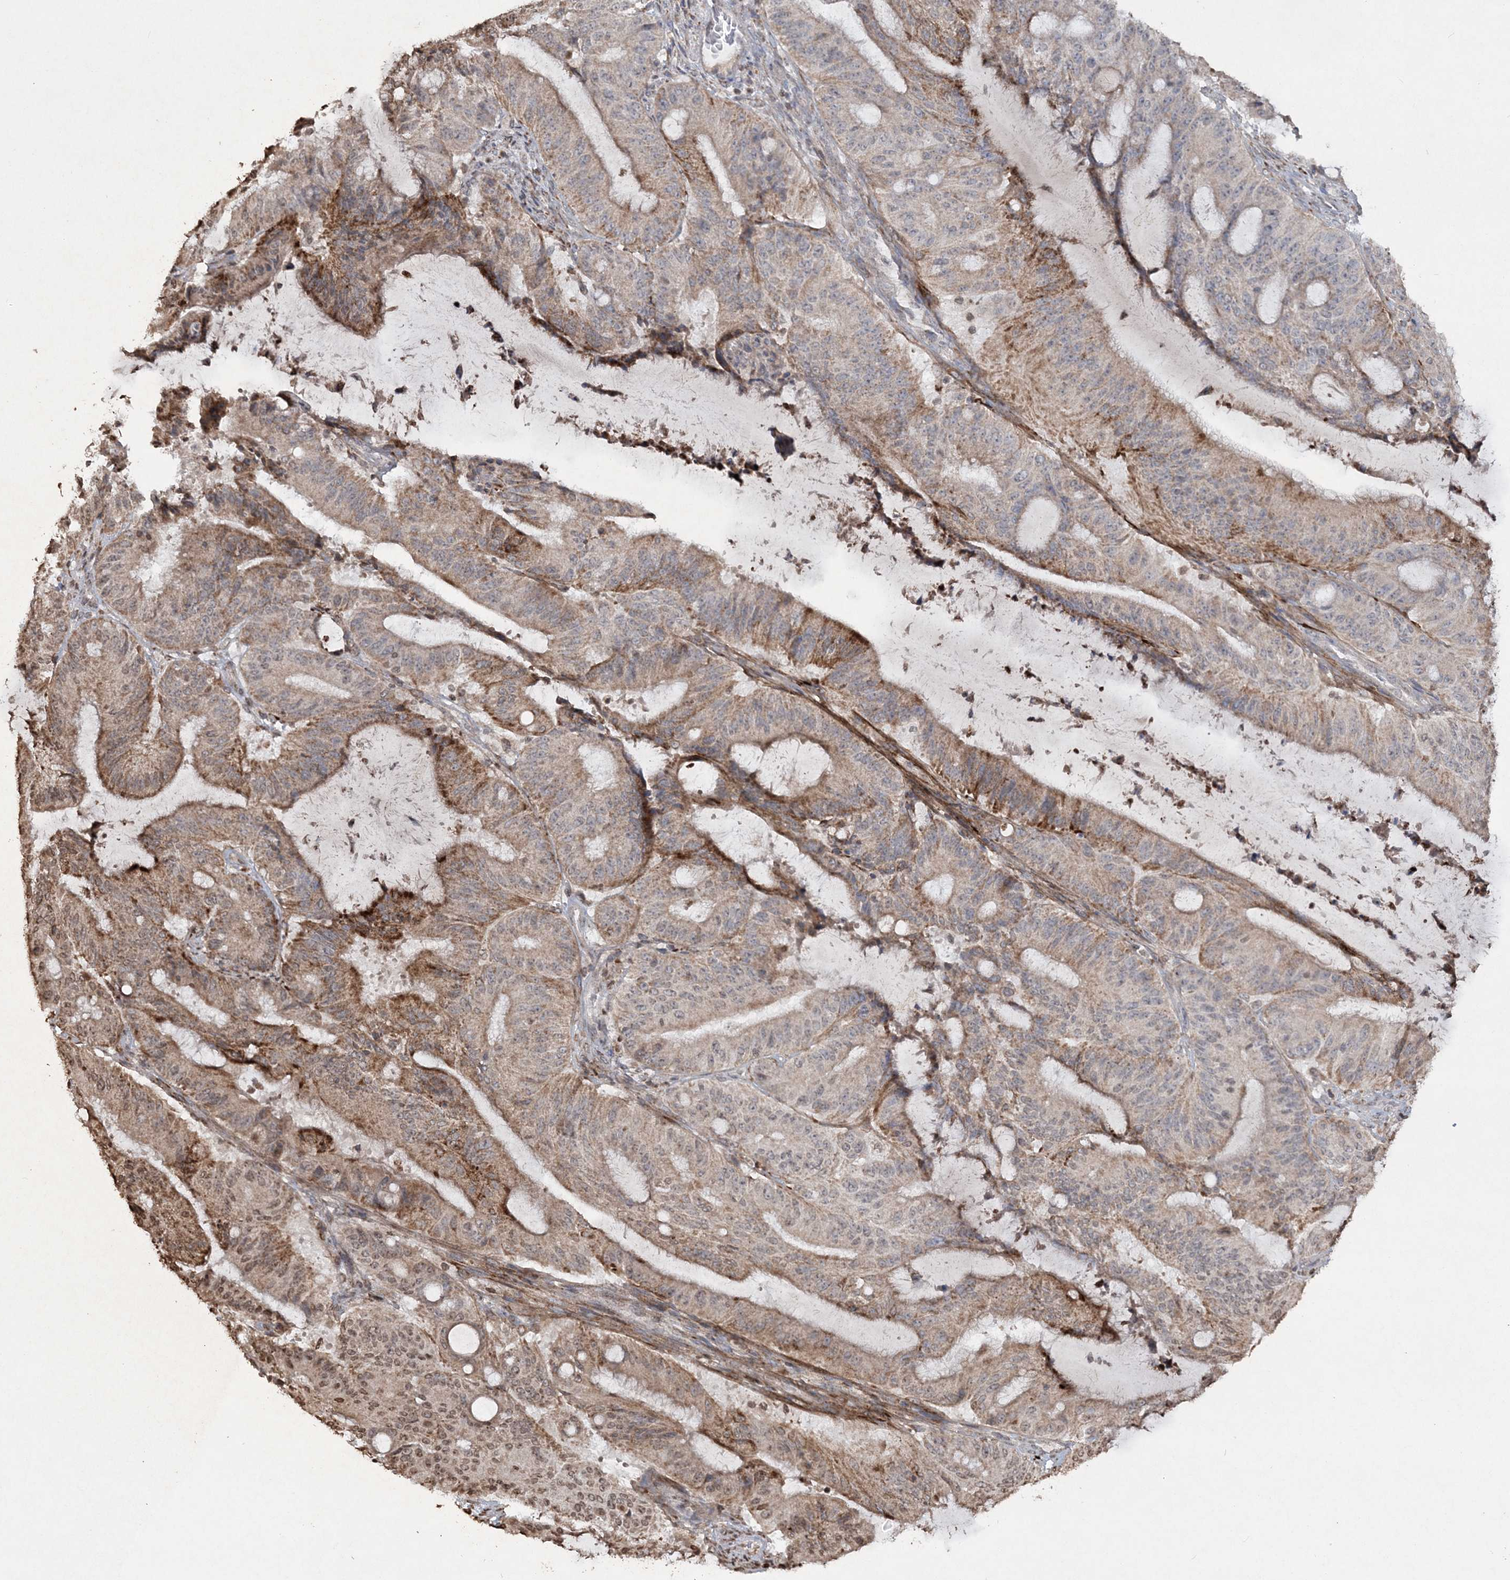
{"staining": {"intensity": "moderate", "quantity": "25%-75%", "location": "cytoplasmic/membranous"}, "tissue": "liver cancer", "cell_type": "Tumor cells", "image_type": "cancer", "snomed": [{"axis": "morphology", "description": "Normal tissue, NOS"}, {"axis": "morphology", "description": "Cholangiocarcinoma"}, {"axis": "topography", "description": "Liver"}, {"axis": "topography", "description": "Peripheral nerve tissue"}], "caption": "Human liver cholangiocarcinoma stained with a protein marker demonstrates moderate staining in tumor cells.", "gene": "TTC7A", "patient": {"sex": "female", "age": 73}}